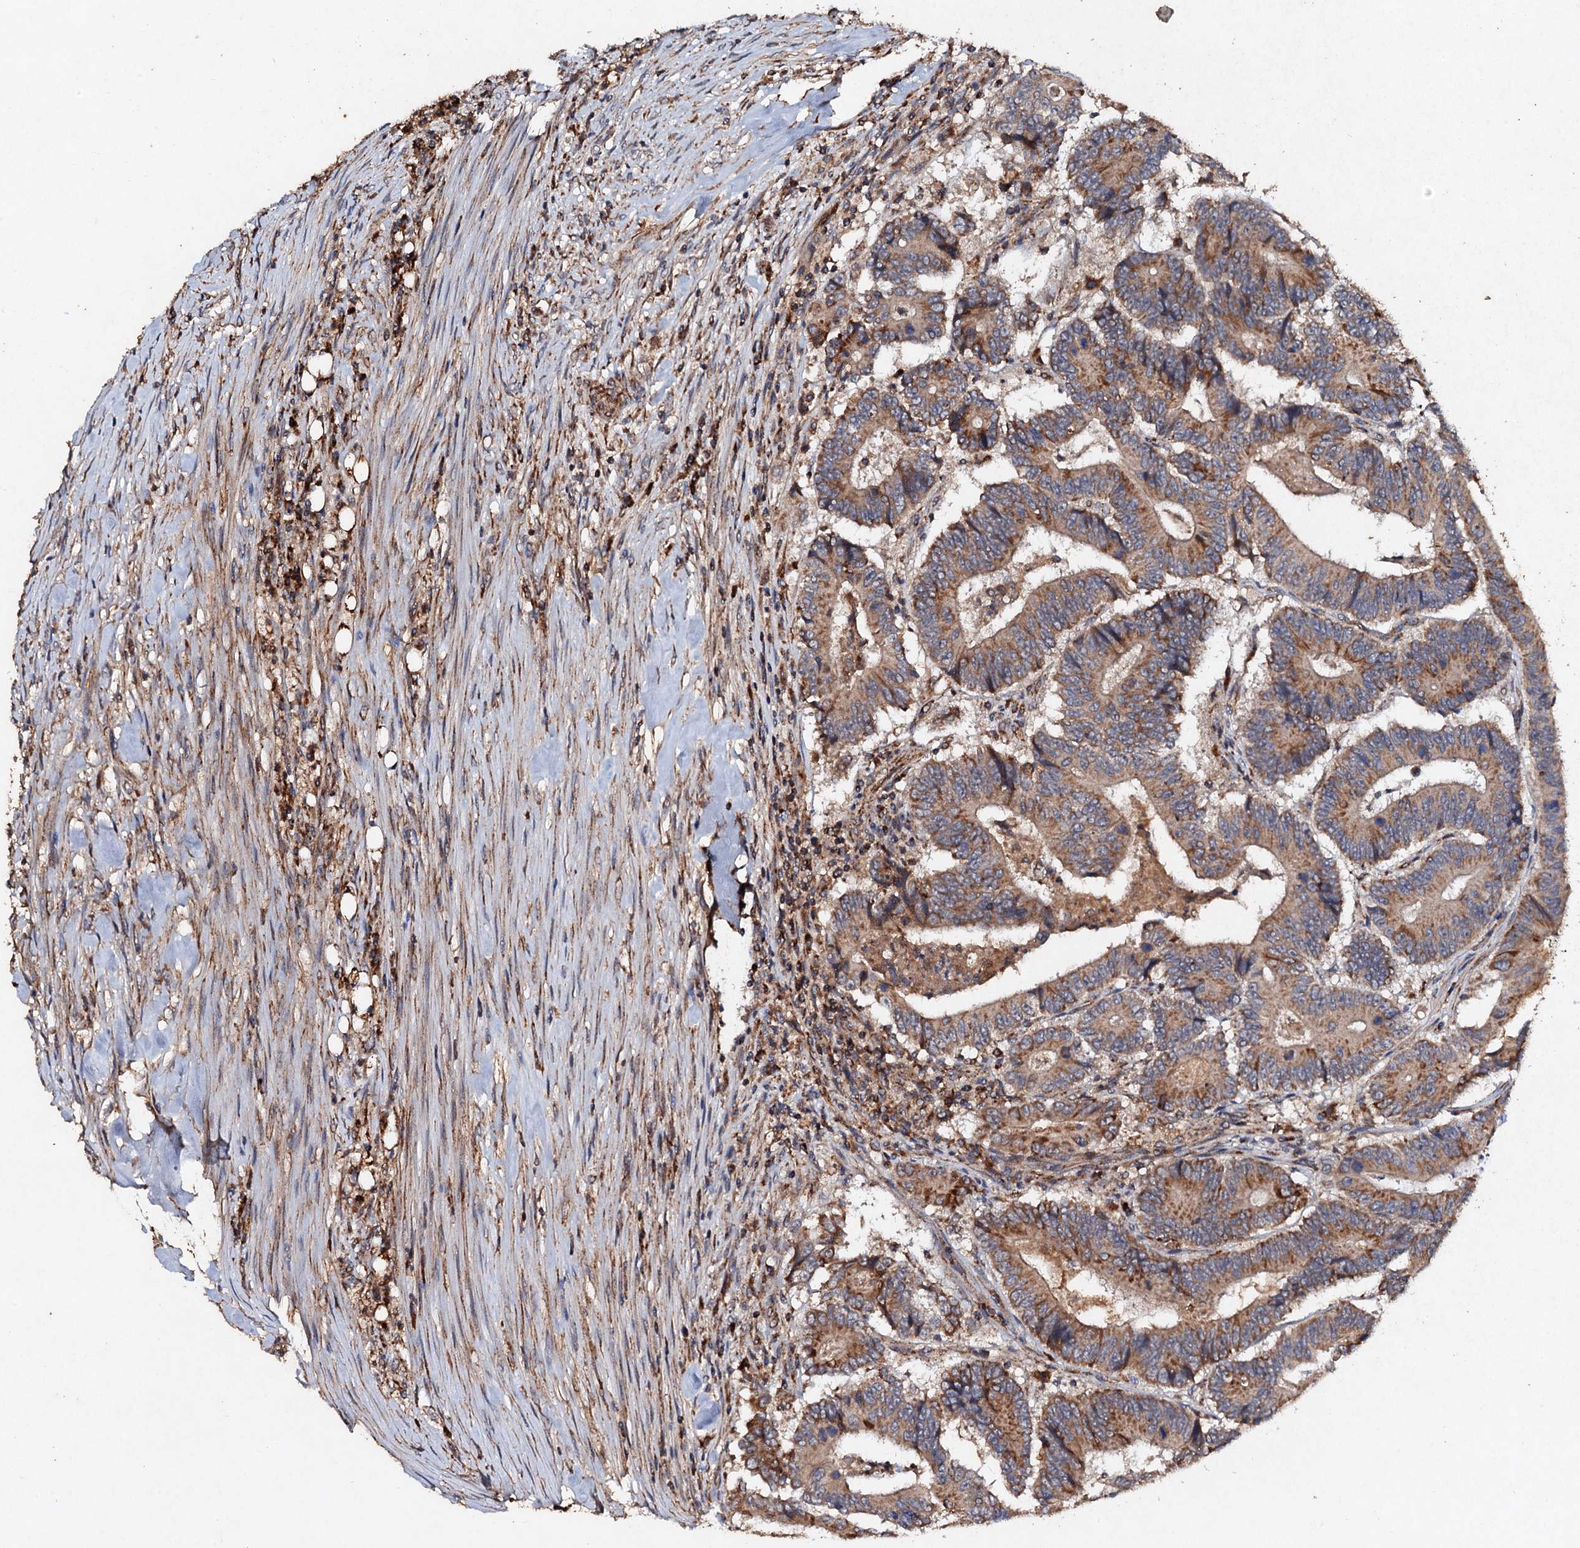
{"staining": {"intensity": "moderate", "quantity": ">75%", "location": "cytoplasmic/membranous"}, "tissue": "colorectal cancer", "cell_type": "Tumor cells", "image_type": "cancer", "snomed": [{"axis": "morphology", "description": "Adenocarcinoma, NOS"}, {"axis": "topography", "description": "Colon"}], "caption": "Immunohistochemistry (IHC) micrograph of neoplastic tissue: human colorectal adenocarcinoma stained using immunohistochemistry (IHC) demonstrates medium levels of moderate protein expression localized specifically in the cytoplasmic/membranous of tumor cells, appearing as a cytoplasmic/membranous brown color.", "gene": "NDUFA13", "patient": {"sex": "male", "age": 83}}